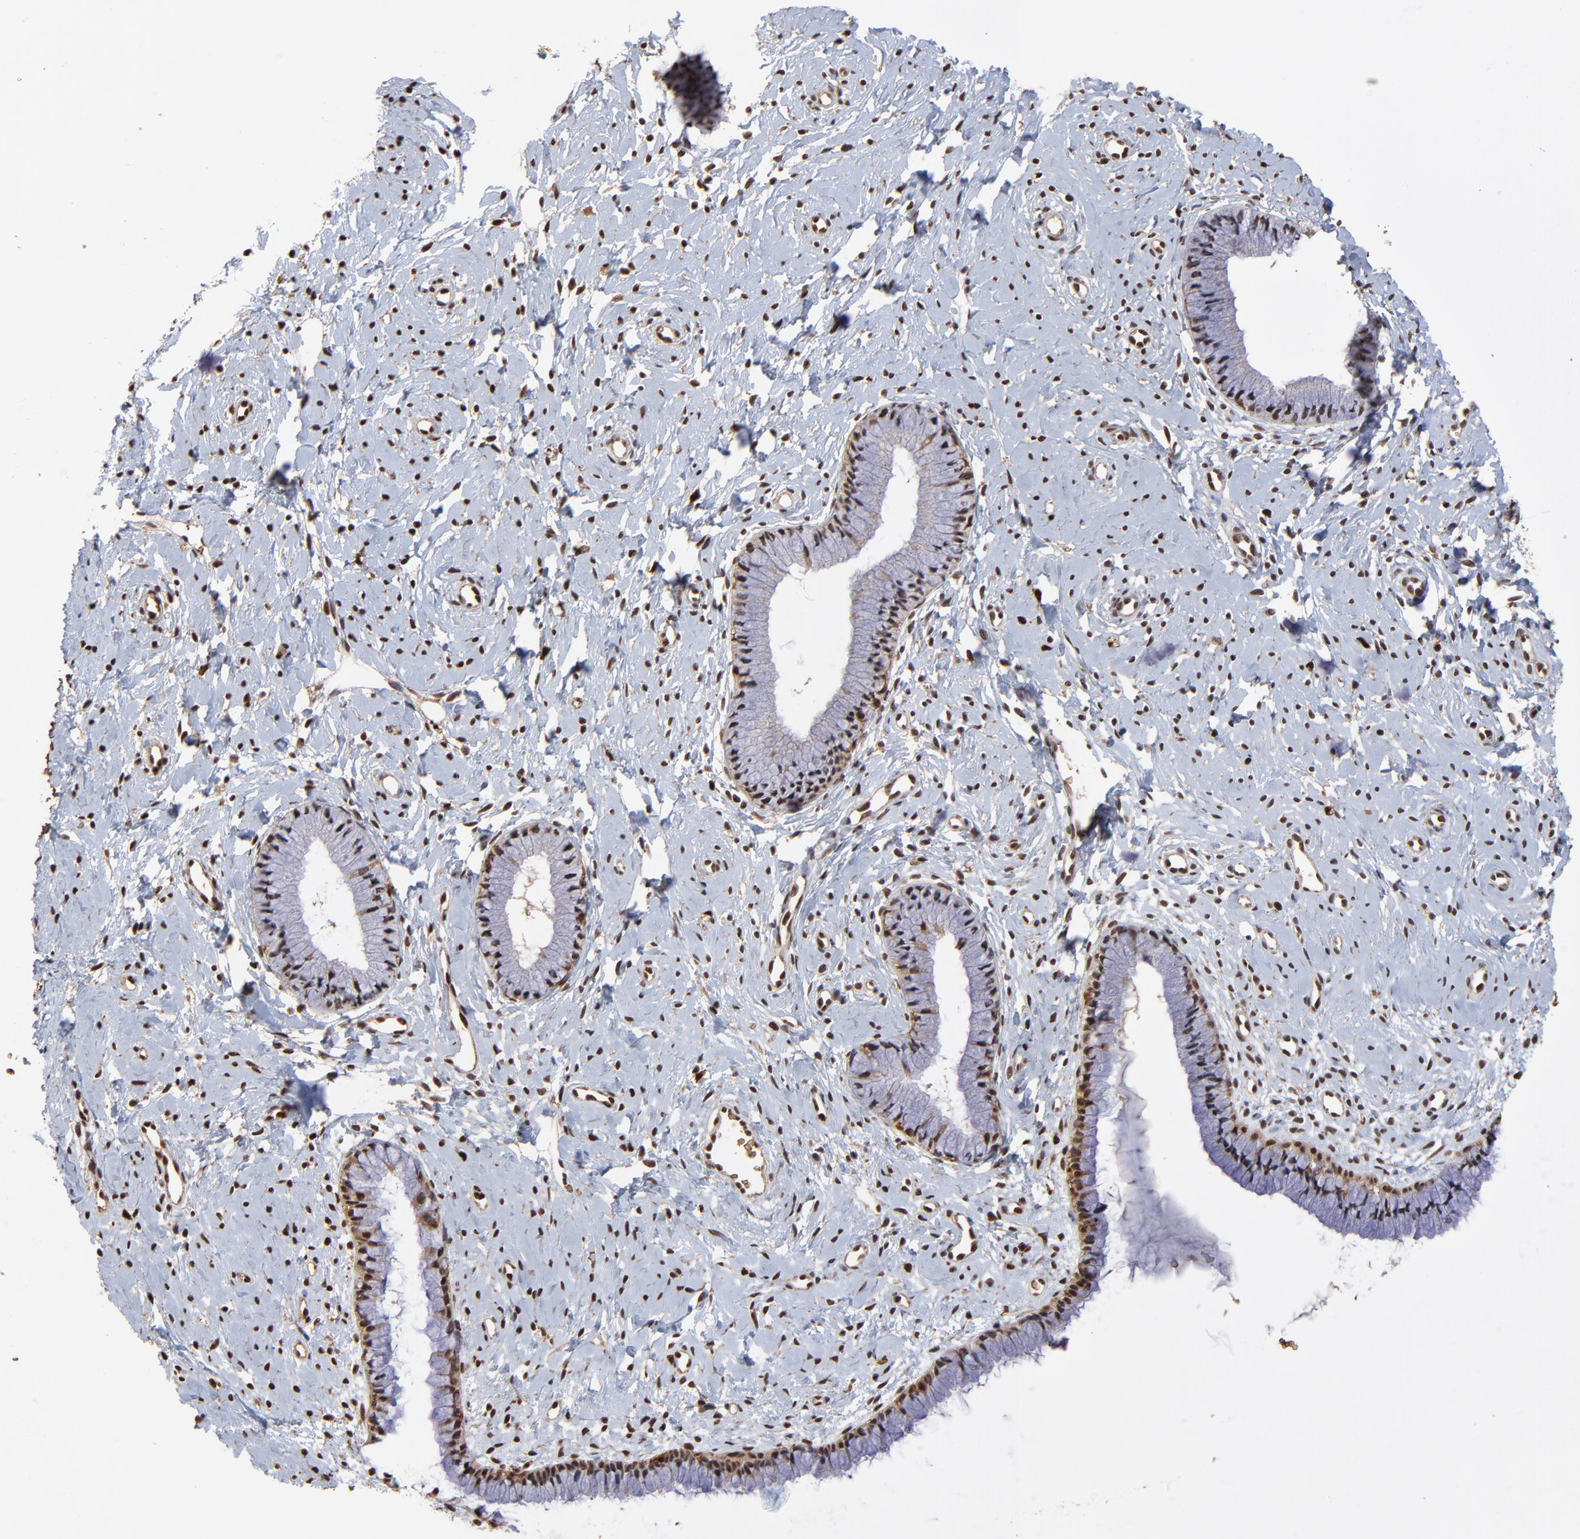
{"staining": {"intensity": "weak", "quantity": ">75%", "location": "nuclear"}, "tissue": "cervix", "cell_type": "Glandular cells", "image_type": "normal", "snomed": [{"axis": "morphology", "description": "Normal tissue, NOS"}, {"axis": "topography", "description": "Cervix"}], "caption": "IHC (DAB (3,3'-diaminobenzidine)) staining of normal cervix shows weak nuclear protein expression in approximately >75% of glandular cells. The staining was performed using DAB, with brown indicating positive protein expression. Nuclei are stained blue with hematoxylin.", "gene": "CASP1", "patient": {"sex": "female", "age": 46}}